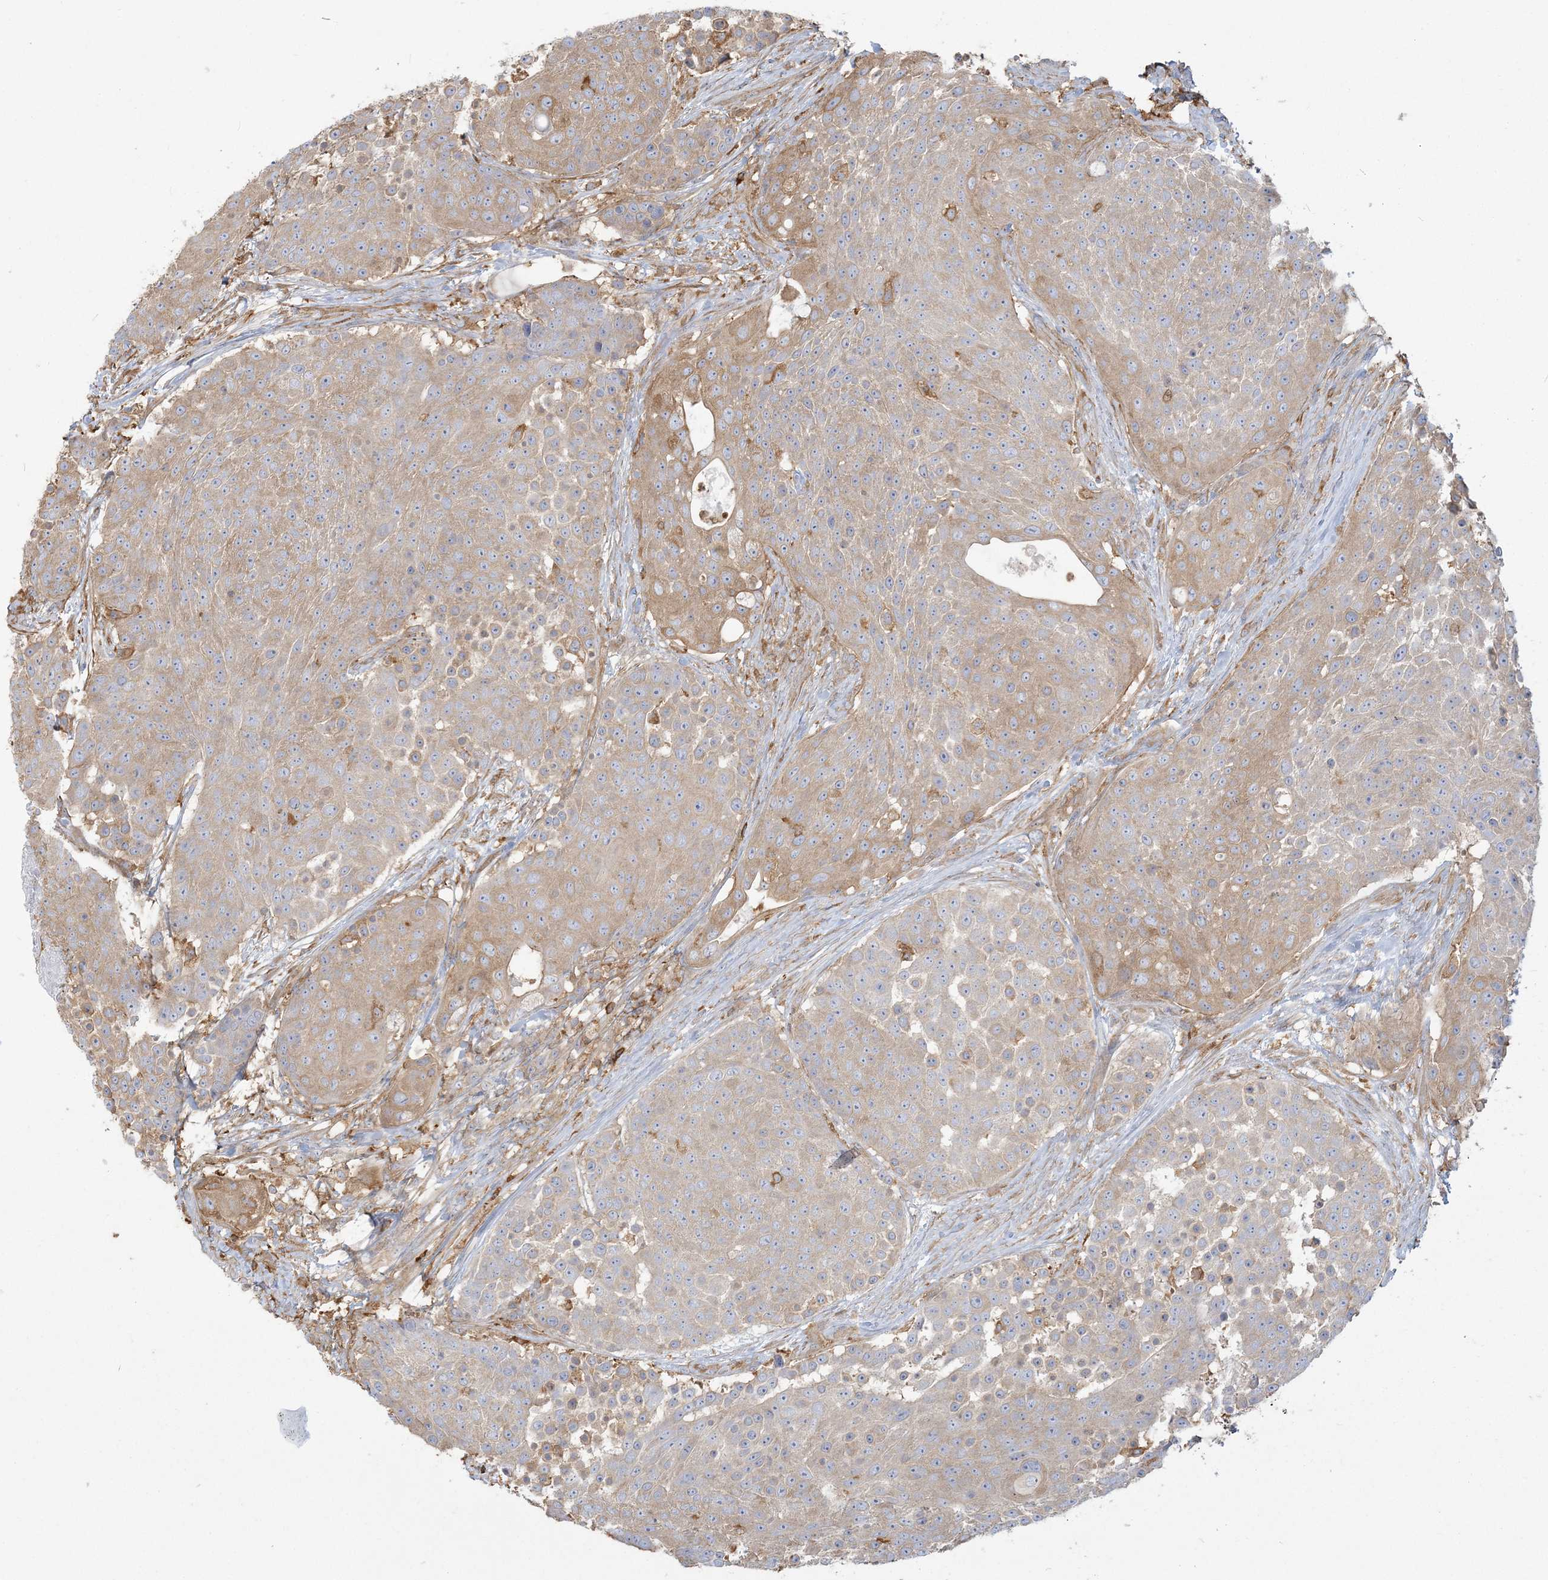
{"staining": {"intensity": "moderate", "quantity": "<25%", "location": "cytoplasmic/membranous"}, "tissue": "urothelial cancer", "cell_type": "Tumor cells", "image_type": "cancer", "snomed": [{"axis": "morphology", "description": "Urothelial carcinoma, High grade"}, {"axis": "topography", "description": "Urinary bladder"}], "caption": "This micrograph exhibits high-grade urothelial carcinoma stained with IHC to label a protein in brown. The cytoplasmic/membranous of tumor cells show moderate positivity for the protein. Nuclei are counter-stained blue.", "gene": "ANKS1A", "patient": {"sex": "female", "age": 63}}